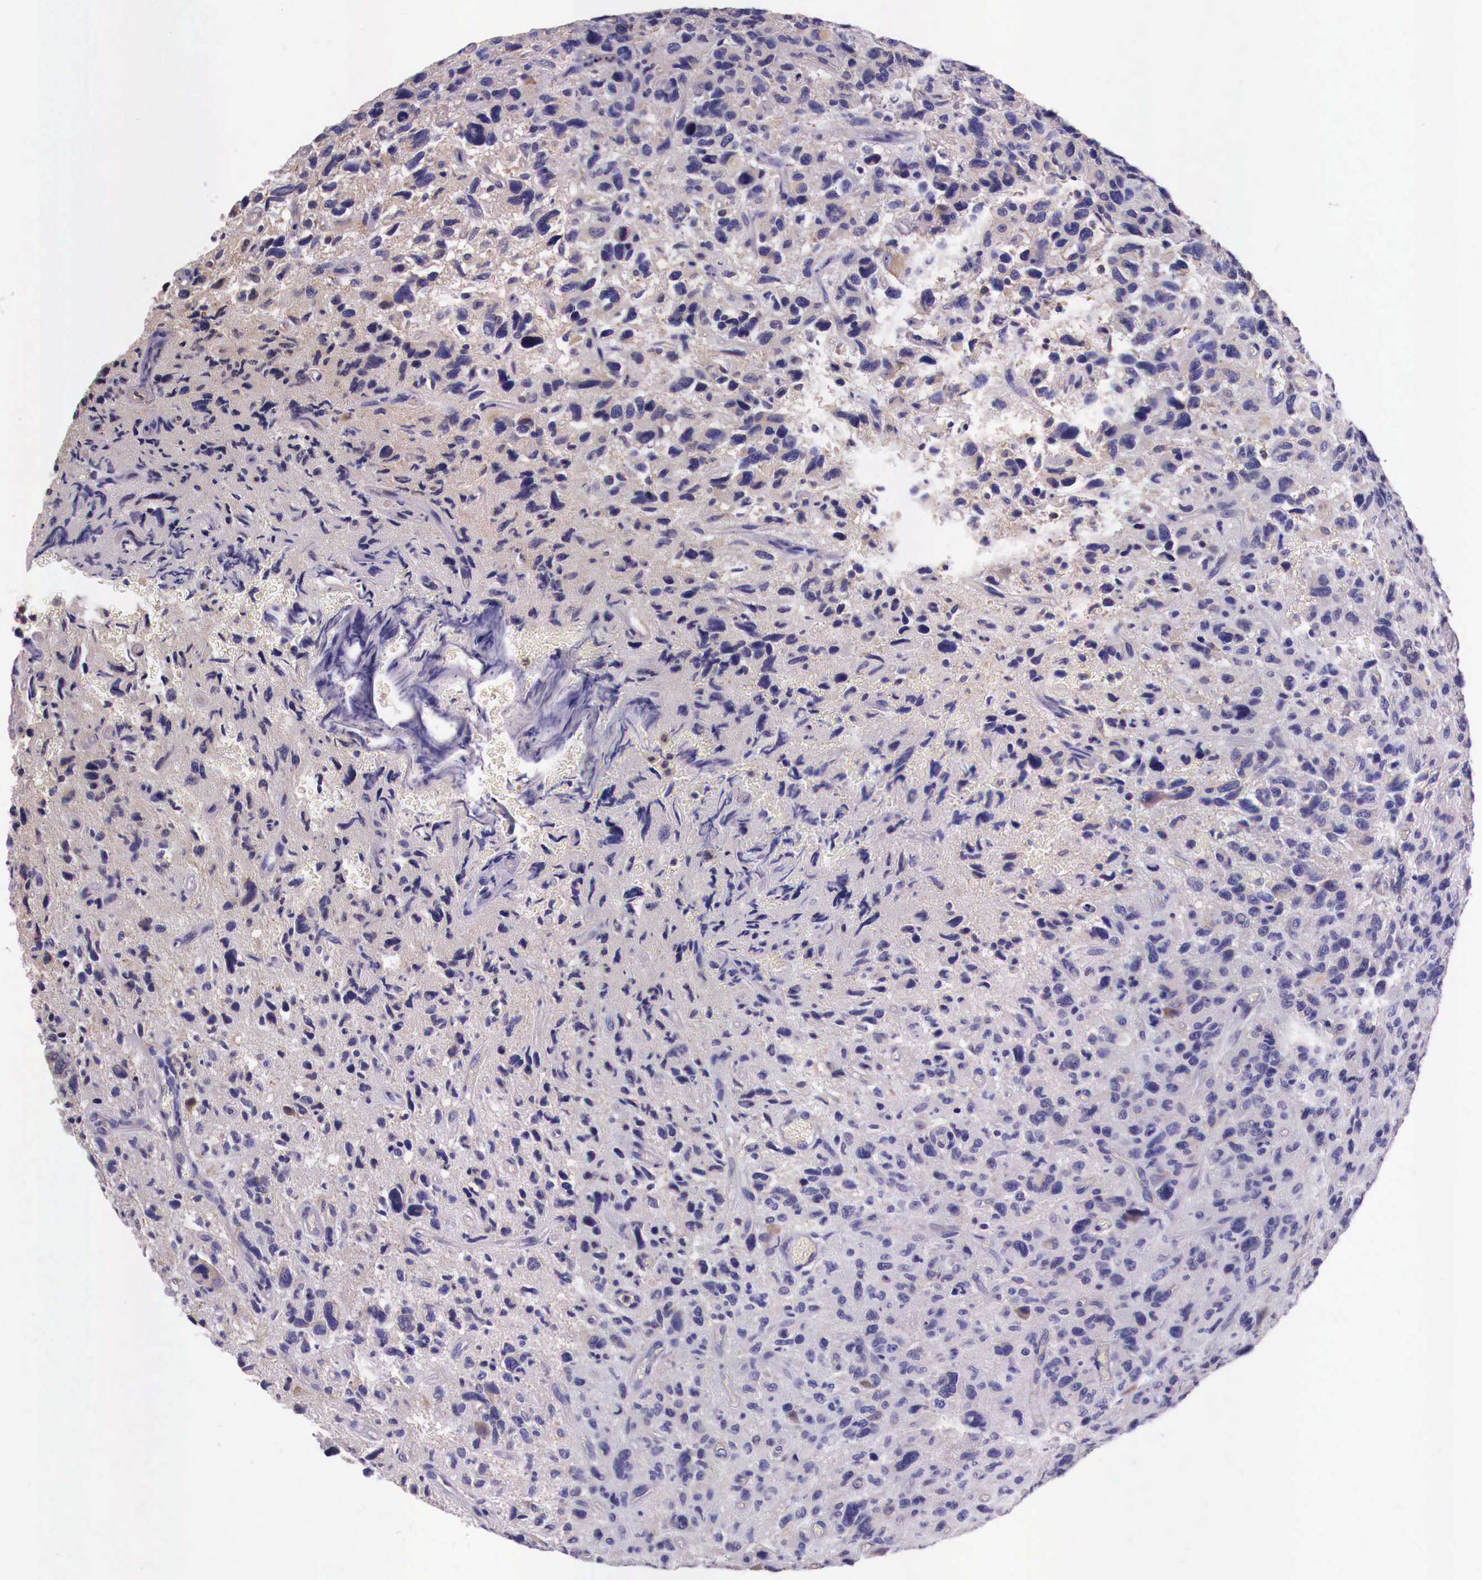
{"staining": {"intensity": "weak", "quantity": "<25%", "location": "cytoplasmic/membranous"}, "tissue": "glioma", "cell_type": "Tumor cells", "image_type": "cancer", "snomed": [{"axis": "morphology", "description": "Glioma, malignant, High grade"}, {"axis": "topography", "description": "Brain"}], "caption": "Tumor cells are negative for protein expression in human high-grade glioma (malignant). (Immunohistochemistry (ihc), brightfield microscopy, high magnification).", "gene": "GRIPAP1", "patient": {"sex": "female", "age": 60}}